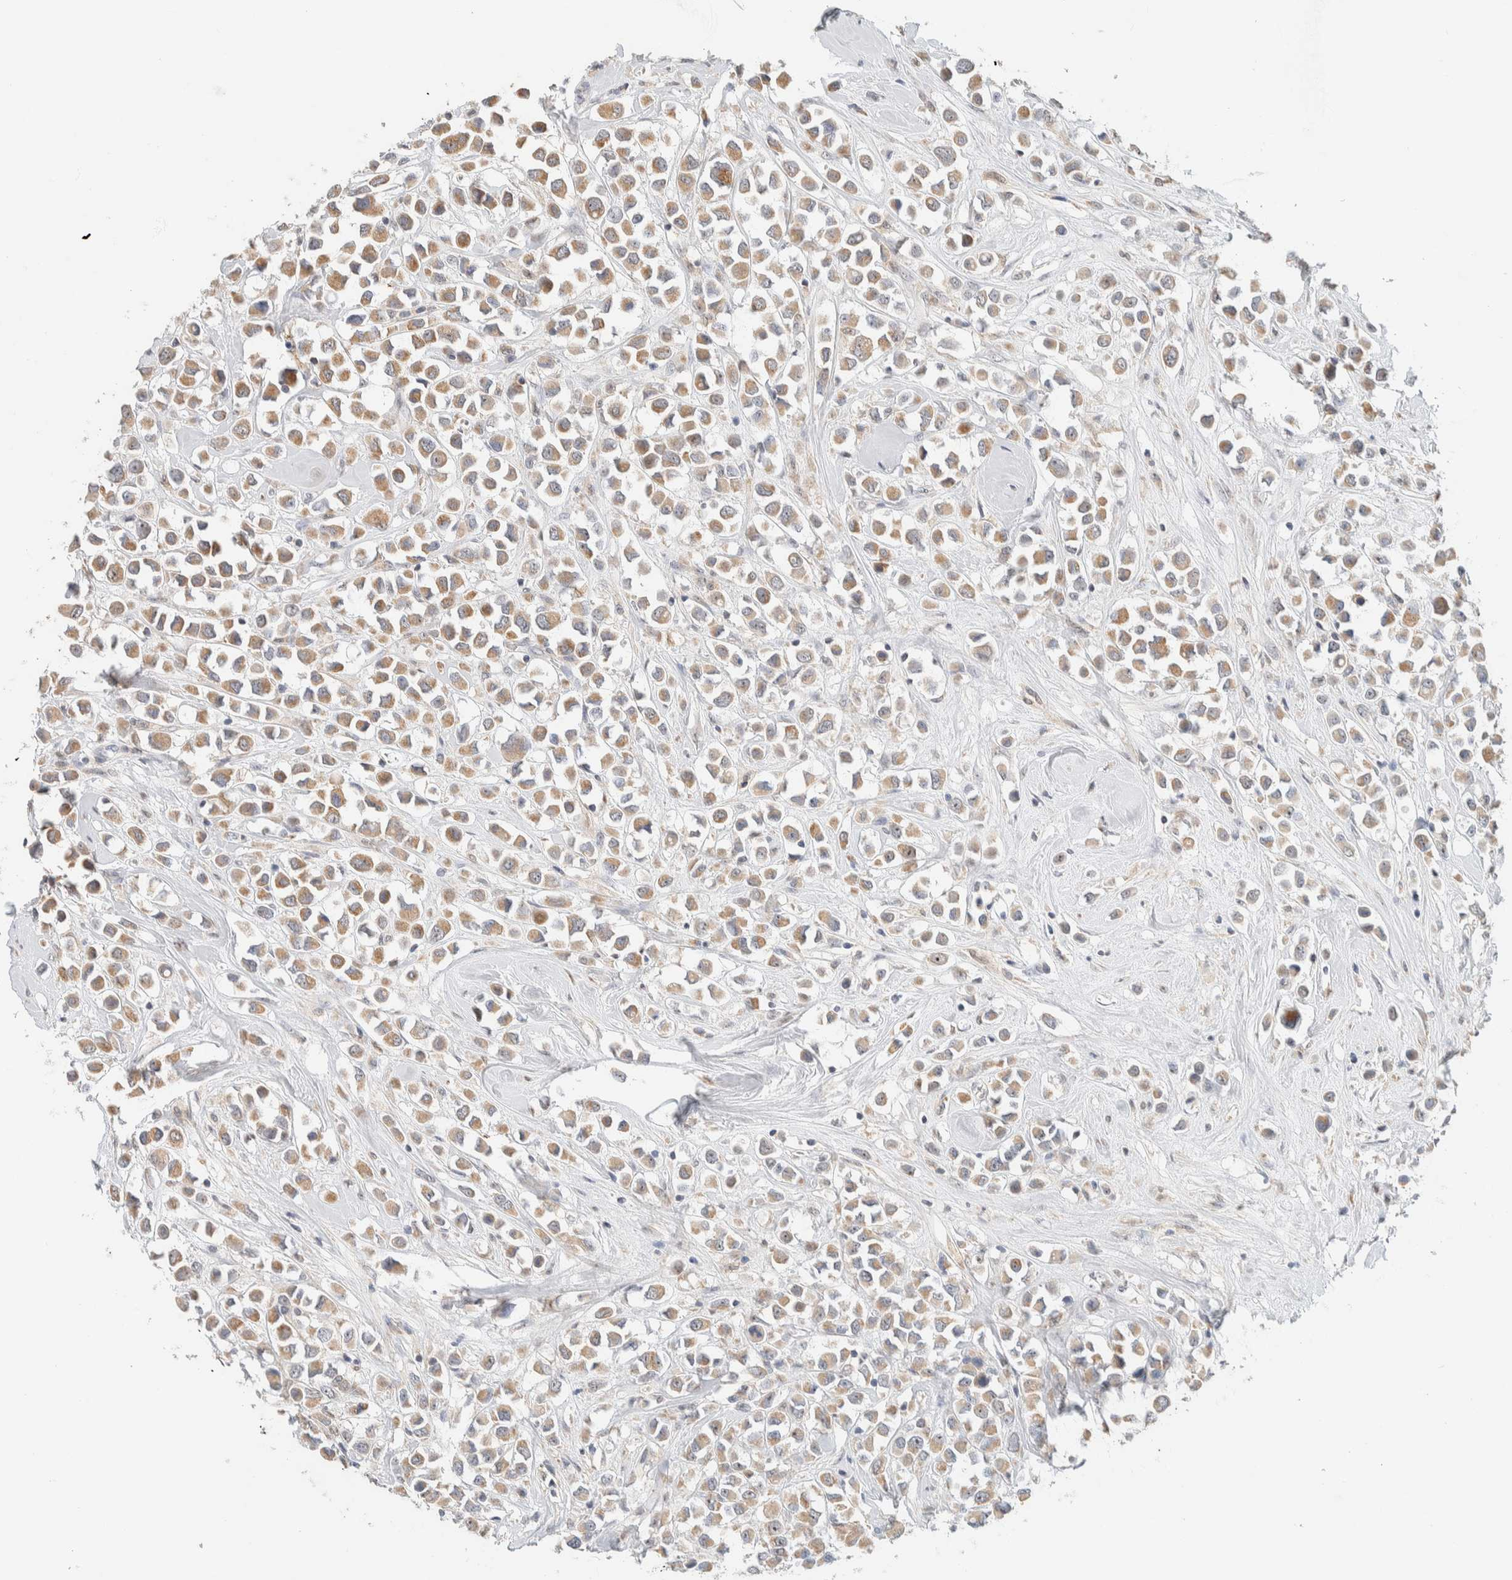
{"staining": {"intensity": "moderate", "quantity": ">75%", "location": "cytoplasmic/membranous"}, "tissue": "breast cancer", "cell_type": "Tumor cells", "image_type": "cancer", "snomed": [{"axis": "morphology", "description": "Duct carcinoma"}, {"axis": "topography", "description": "Breast"}], "caption": "A photomicrograph showing moderate cytoplasmic/membranous expression in about >75% of tumor cells in breast cancer, as visualized by brown immunohistochemical staining.", "gene": "HDHD3", "patient": {"sex": "female", "age": 61}}